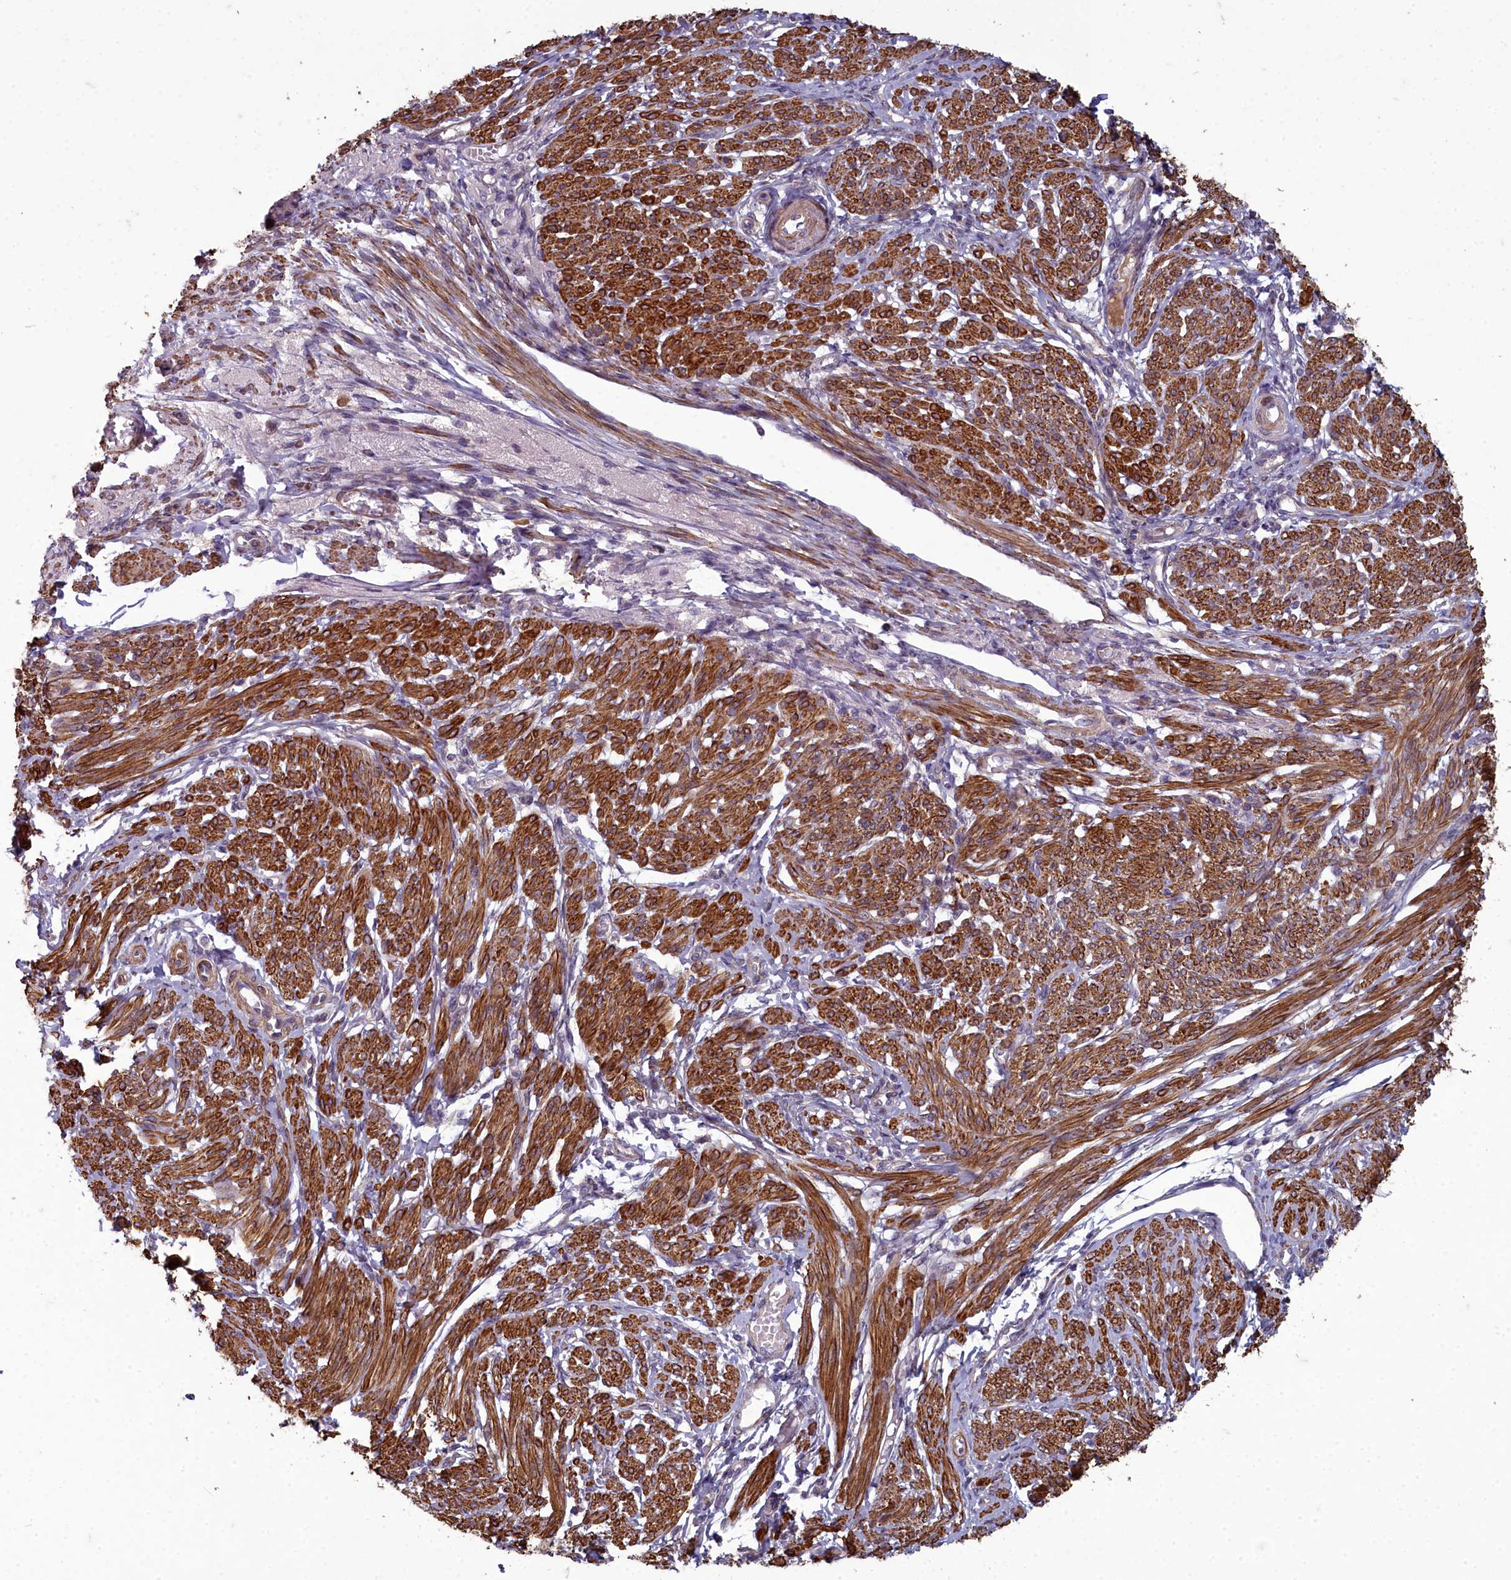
{"staining": {"intensity": "strong", "quantity": "25%-75%", "location": "cytoplasmic/membranous"}, "tissue": "smooth muscle", "cell_type": "Smooth muscle cells", "image_type": "normal", "snomed": [{"axis": "morphology", "description": "Normal tissue, NOS"}, {"axis": "topography", "description": "Smooth muscle"}], "caption": "IHC of benign smooth muscle displays high levels of strong cytoplasmic/membranous expression in approximately 25%-75% of smooth muscle cells.", "gene": "ZNF626", "patient": {"sex": "female", "age": 39}}